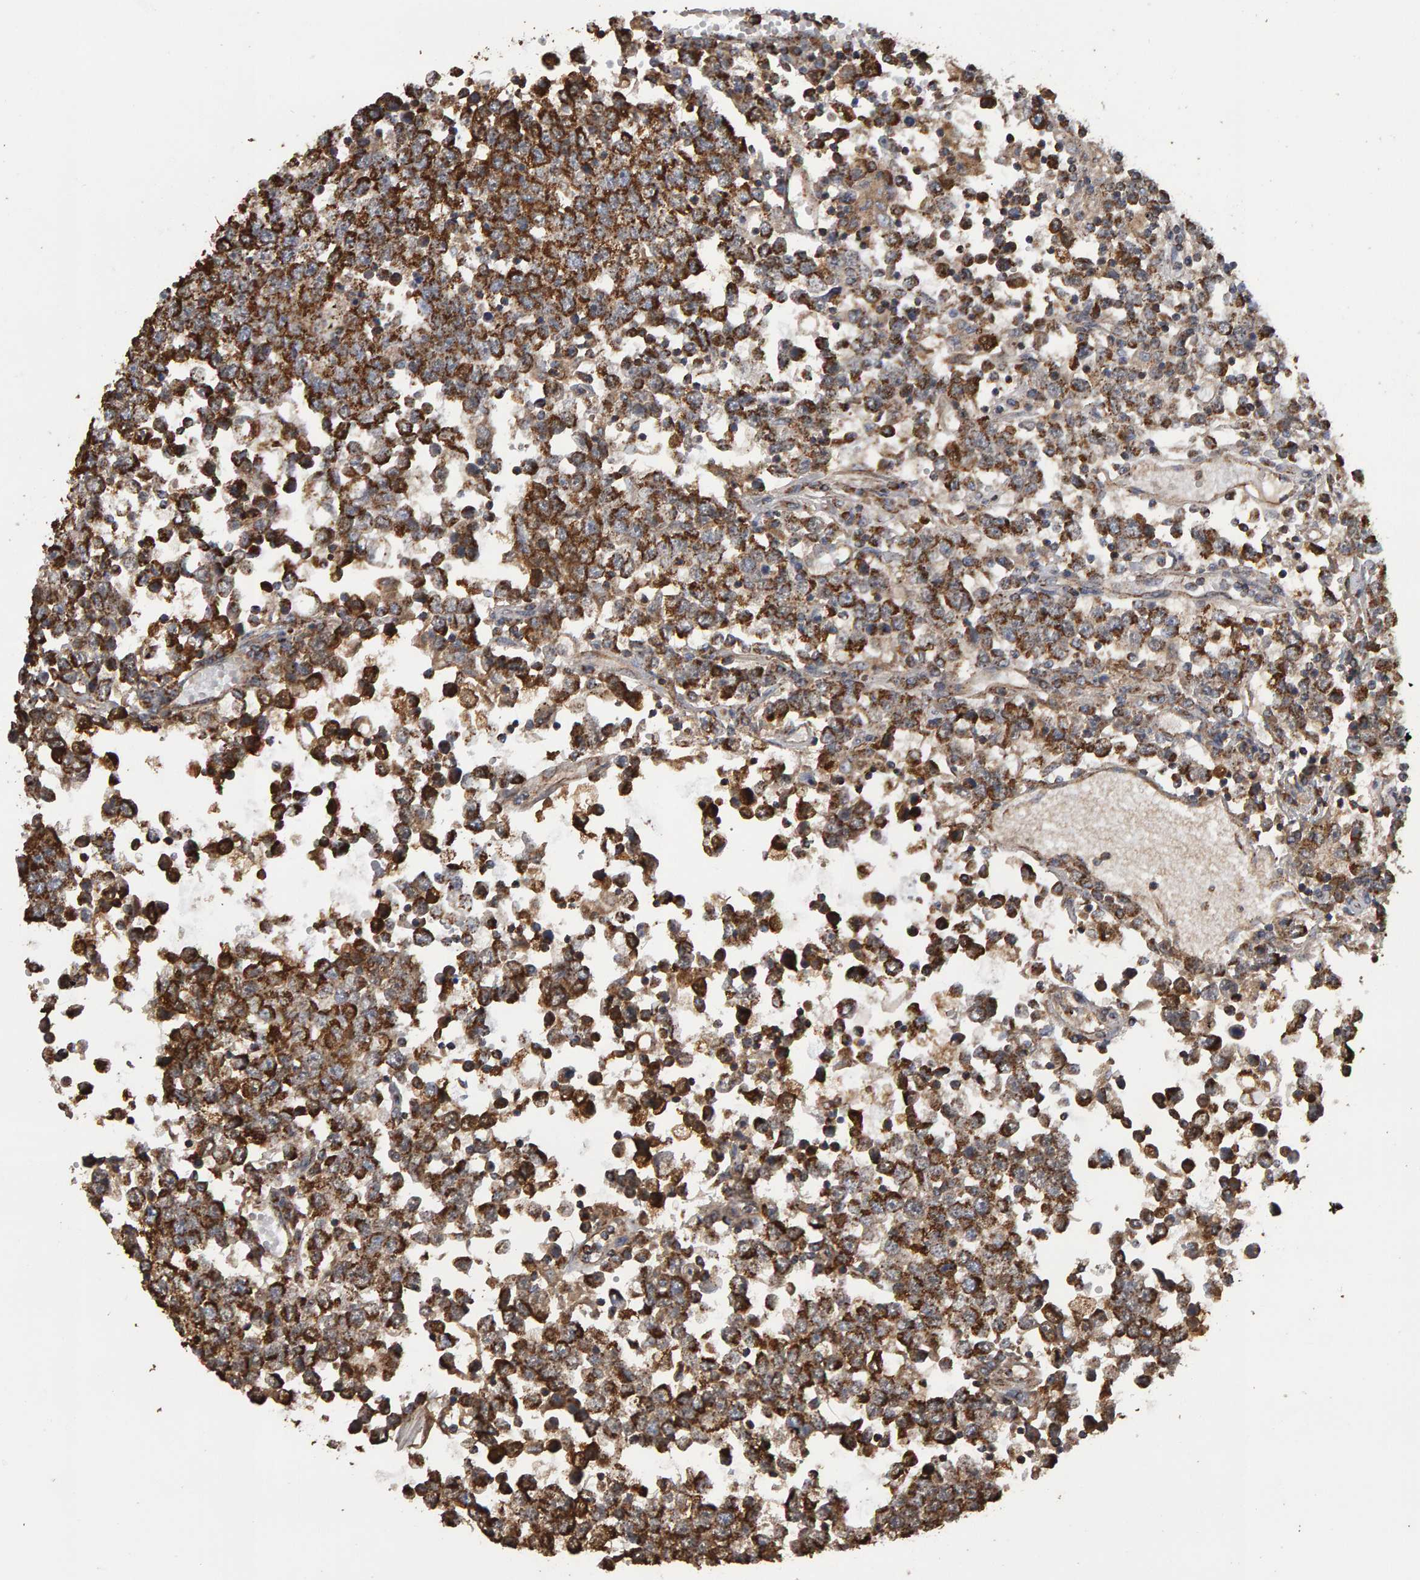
{"staining": {"intensity": "strong", "quantity": ">75%", "location": "cytoplasmic/membranous"}, "tissue": "testis cancer", "cell_type": "Tumor cells", "image_type": "cancer", "snomed": [{"axis": "morphology", "description": "Seminoma, NOS"}, {"axis": "topography", "description": "Testis"}], "caption": "Immunohistochemistry (DAB (3,3'-diaminobenzidine)) staining of testis seminoma demonstrates strong cytoplasmic/membranous protein positivity in about >75% of tumor cells.", "gene": "TOM1L1", "patient": {"sex": "male", "age": 65}}